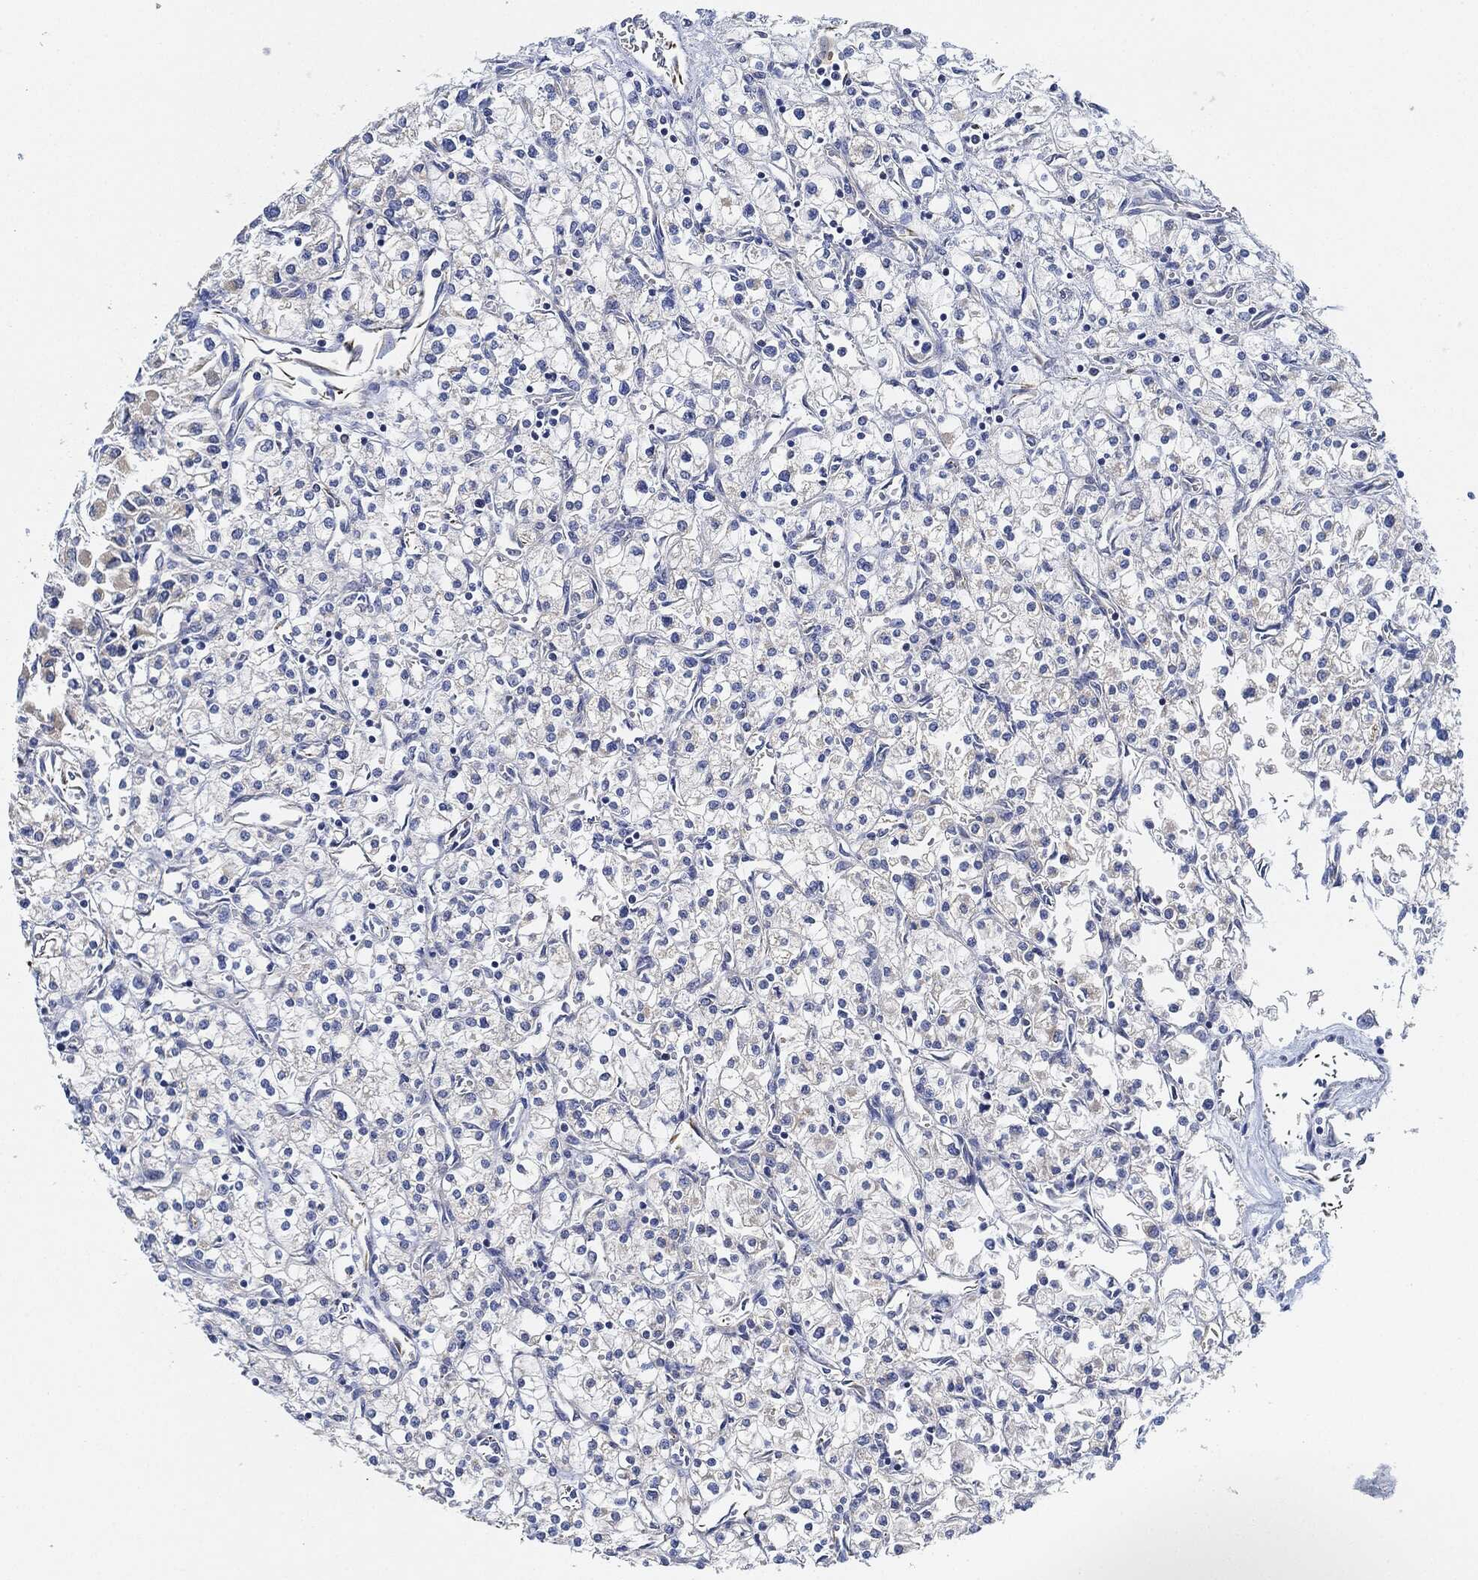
{"staining": {"intensity": "negative", "quantity": "none", "location": "none"}, "tissue": "renal cancer", "cell_type": "Tumor cells", "image_type": "cancer", "snomed": [{"axis": "morphology", "description": "Adenocarcinoma, NOS"}, {"axis": "topography", "description": "Kidney"}], "caption": "IHC of renal cancer (adenocarcinoma) exhibits no staining in tumor cells.", "gene": "THSD1", "patient": {"sex": "male", "age": 80}}